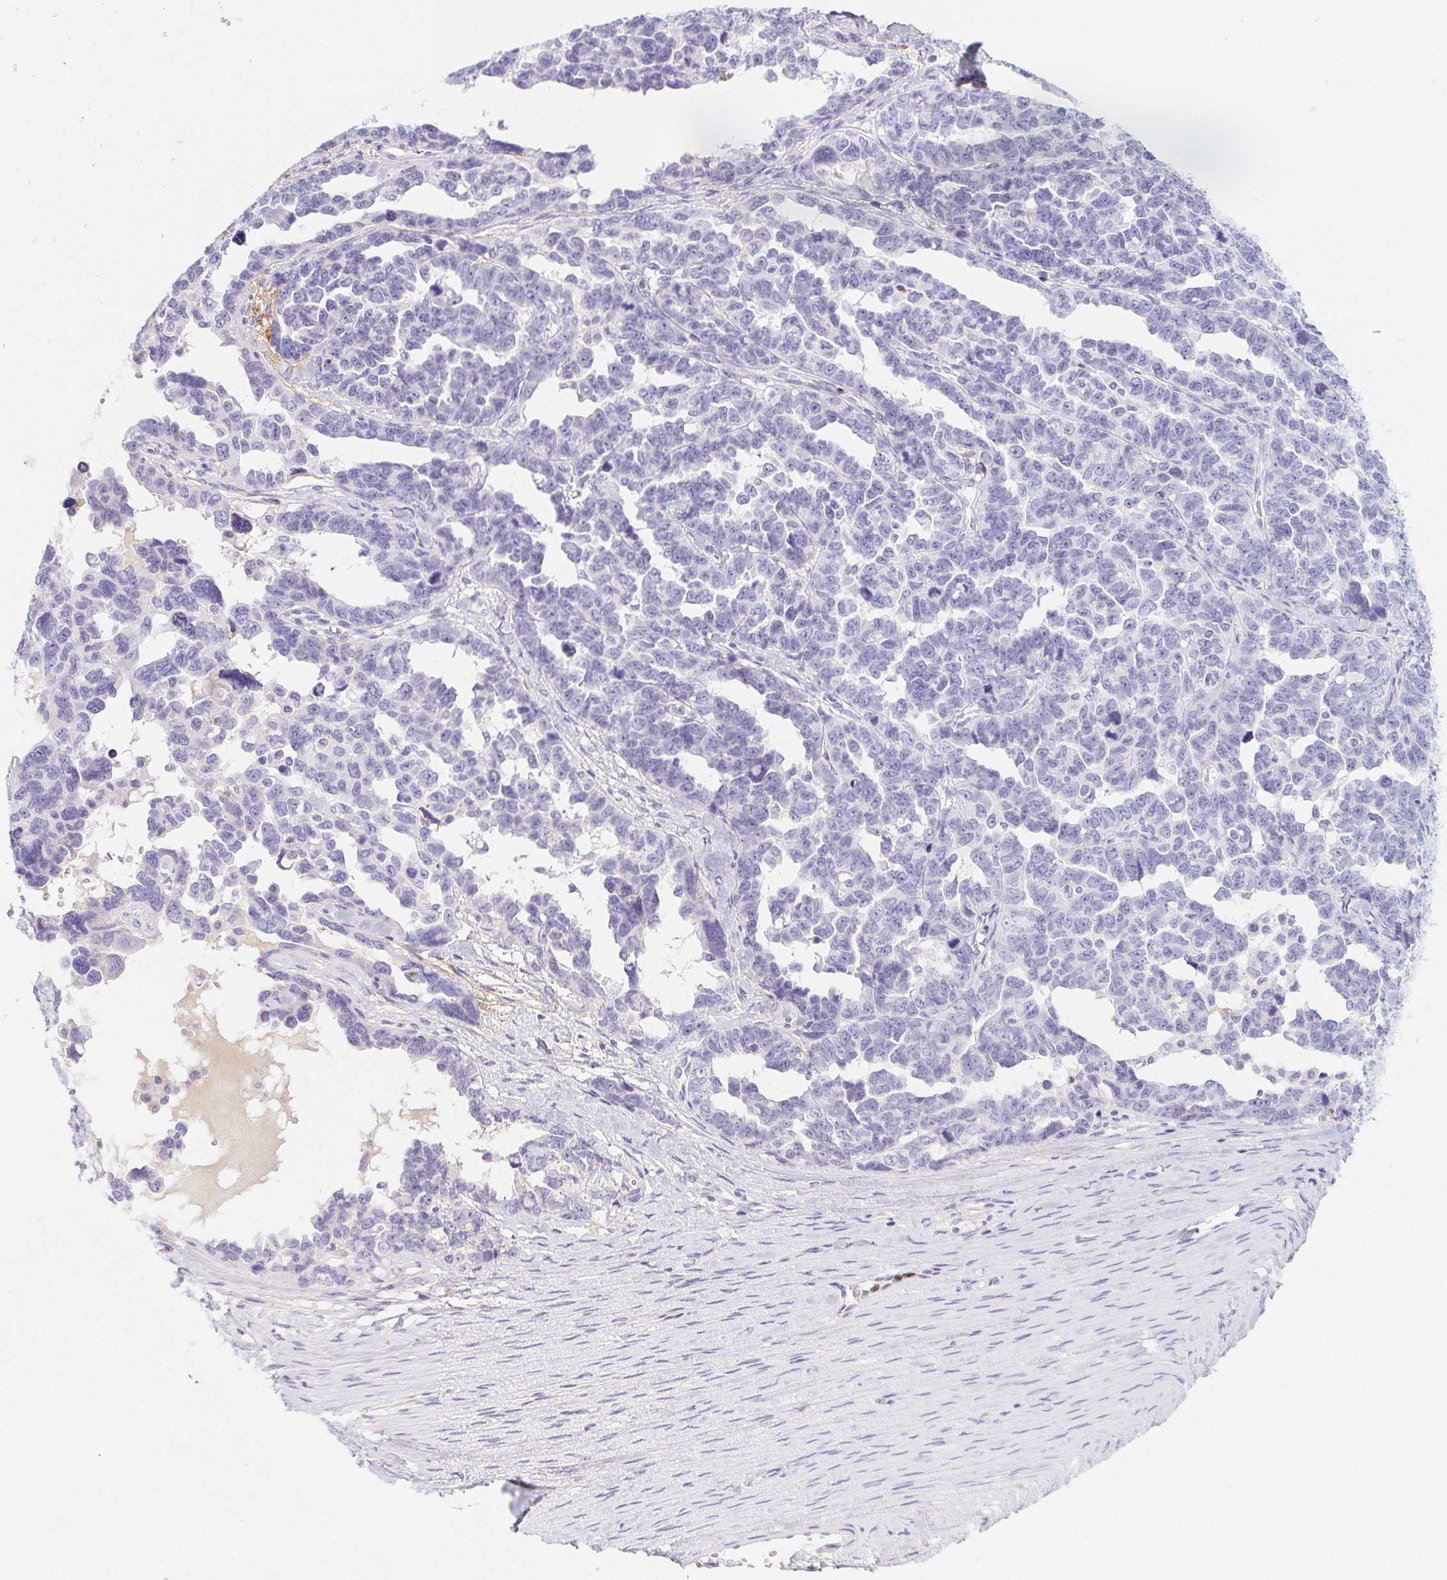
{"staining": {"intensity": "negative", "quantity": "none", "location": "none"}, "tissue": "ovarian cancer", "cell_type": "Tumor cells", "image_type": "cancer", "snomed": [{"axis": "morphology", "description": "Cystadenocarcinoma, serous, NOS"}, {"axis": "topography", "description": "Ovary"}], "caption": "The immunohistochemistry (IHC) image has no significant expression in tumor cells of ovarian serous cystadenocarcinoma tissue.", "gene": "ITIH2", "patient": {"sex": "female", "age": 69}}